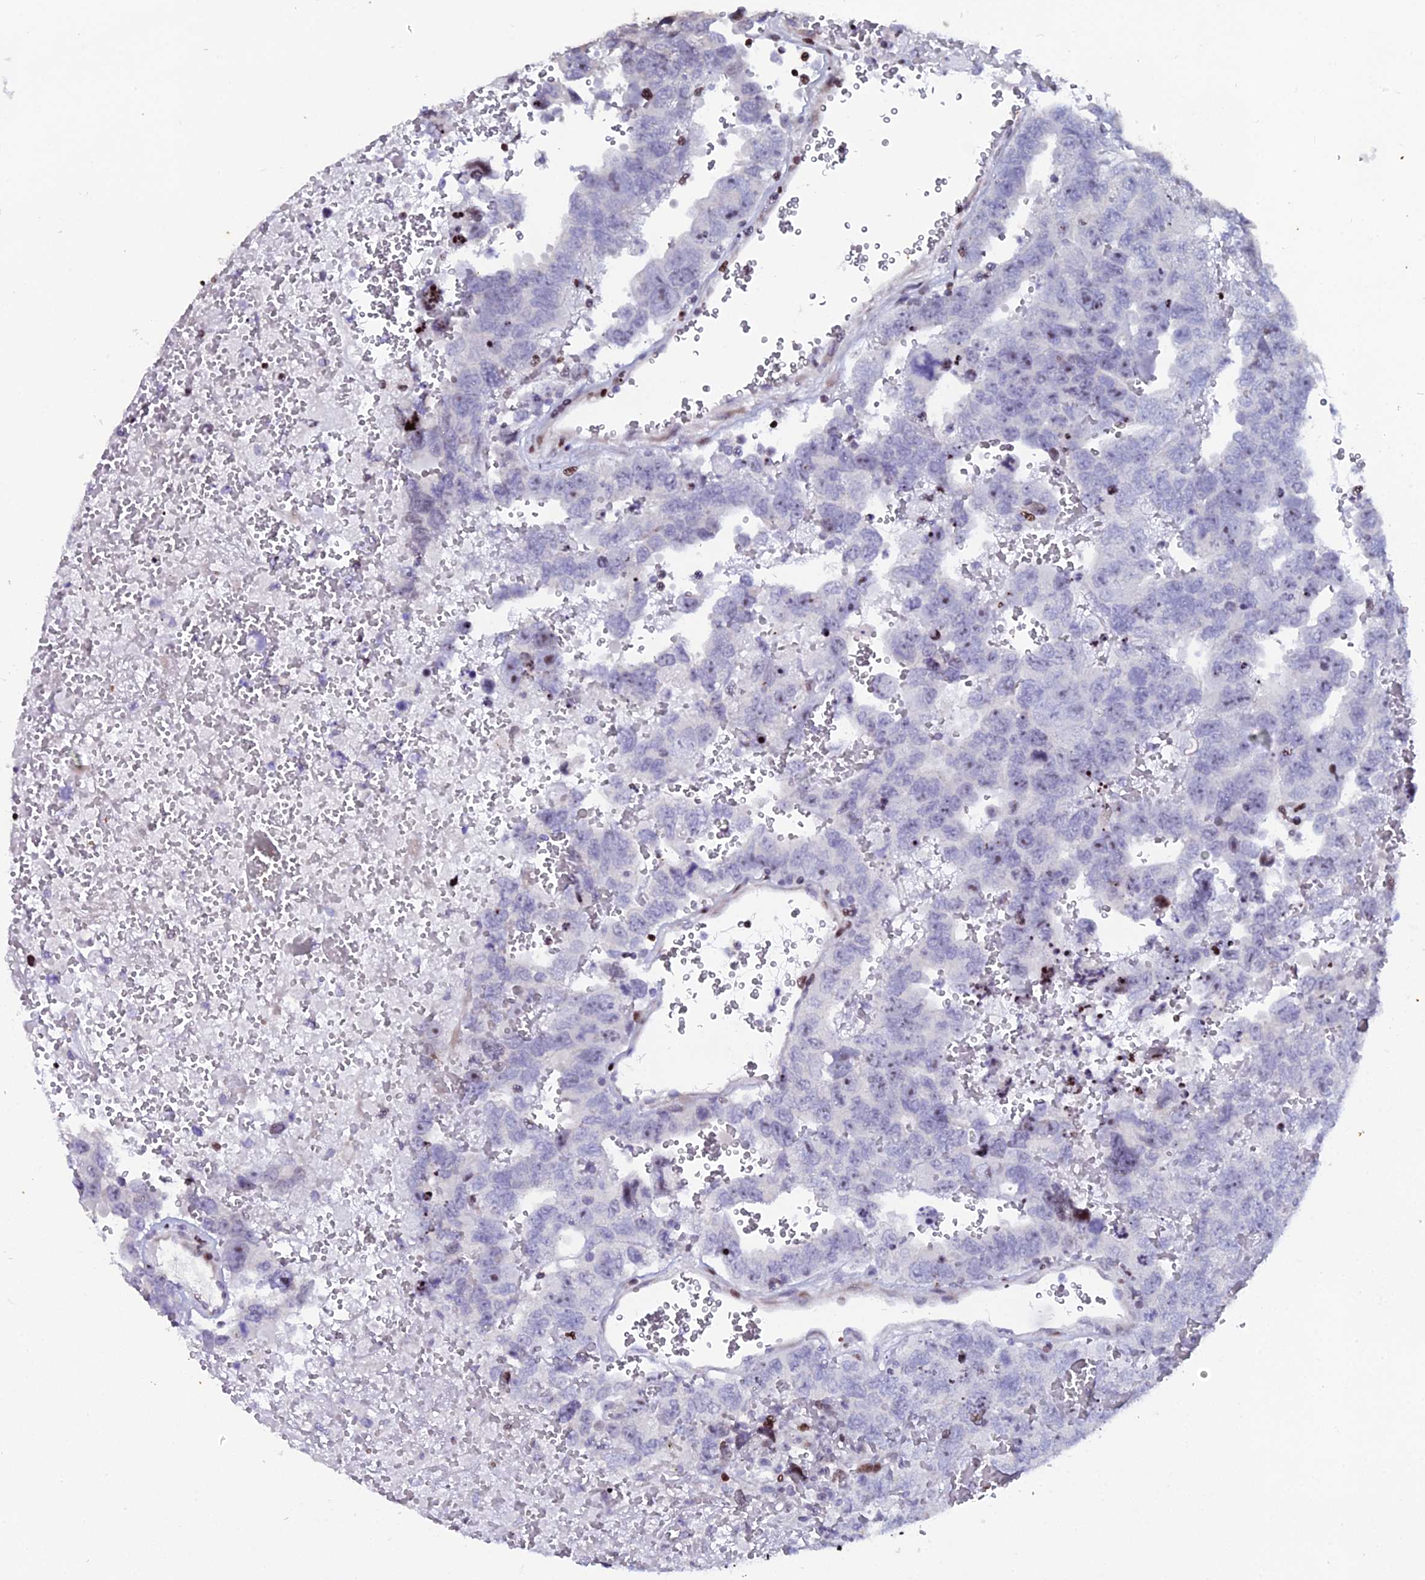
{"staining": {"intensity": "moderate", "quantity": "<25%", "location": "nuclear"}, "tissue": "testis cancer", "cell_type": "Tumor cells", "image_type": "cancer", "snomed": [{"axis": "morphology", "description": "Carcinoma, Embryonal, NOS"}, {"axis": "topography", "description": "Testis"}], "caption": "The histopathology image shows immunohistochemical staining of testis embryonal carcinoma. There is moderate nuclear staining is appreciated in approximately <25% of tumor cells. The protein of interest is stained brown, and the nuclei are stained in blue (DAB IHC with brightfield microscopy, high magnification).", "gene": "MYNN", "patient": {"sex": "male", "age": 45}}